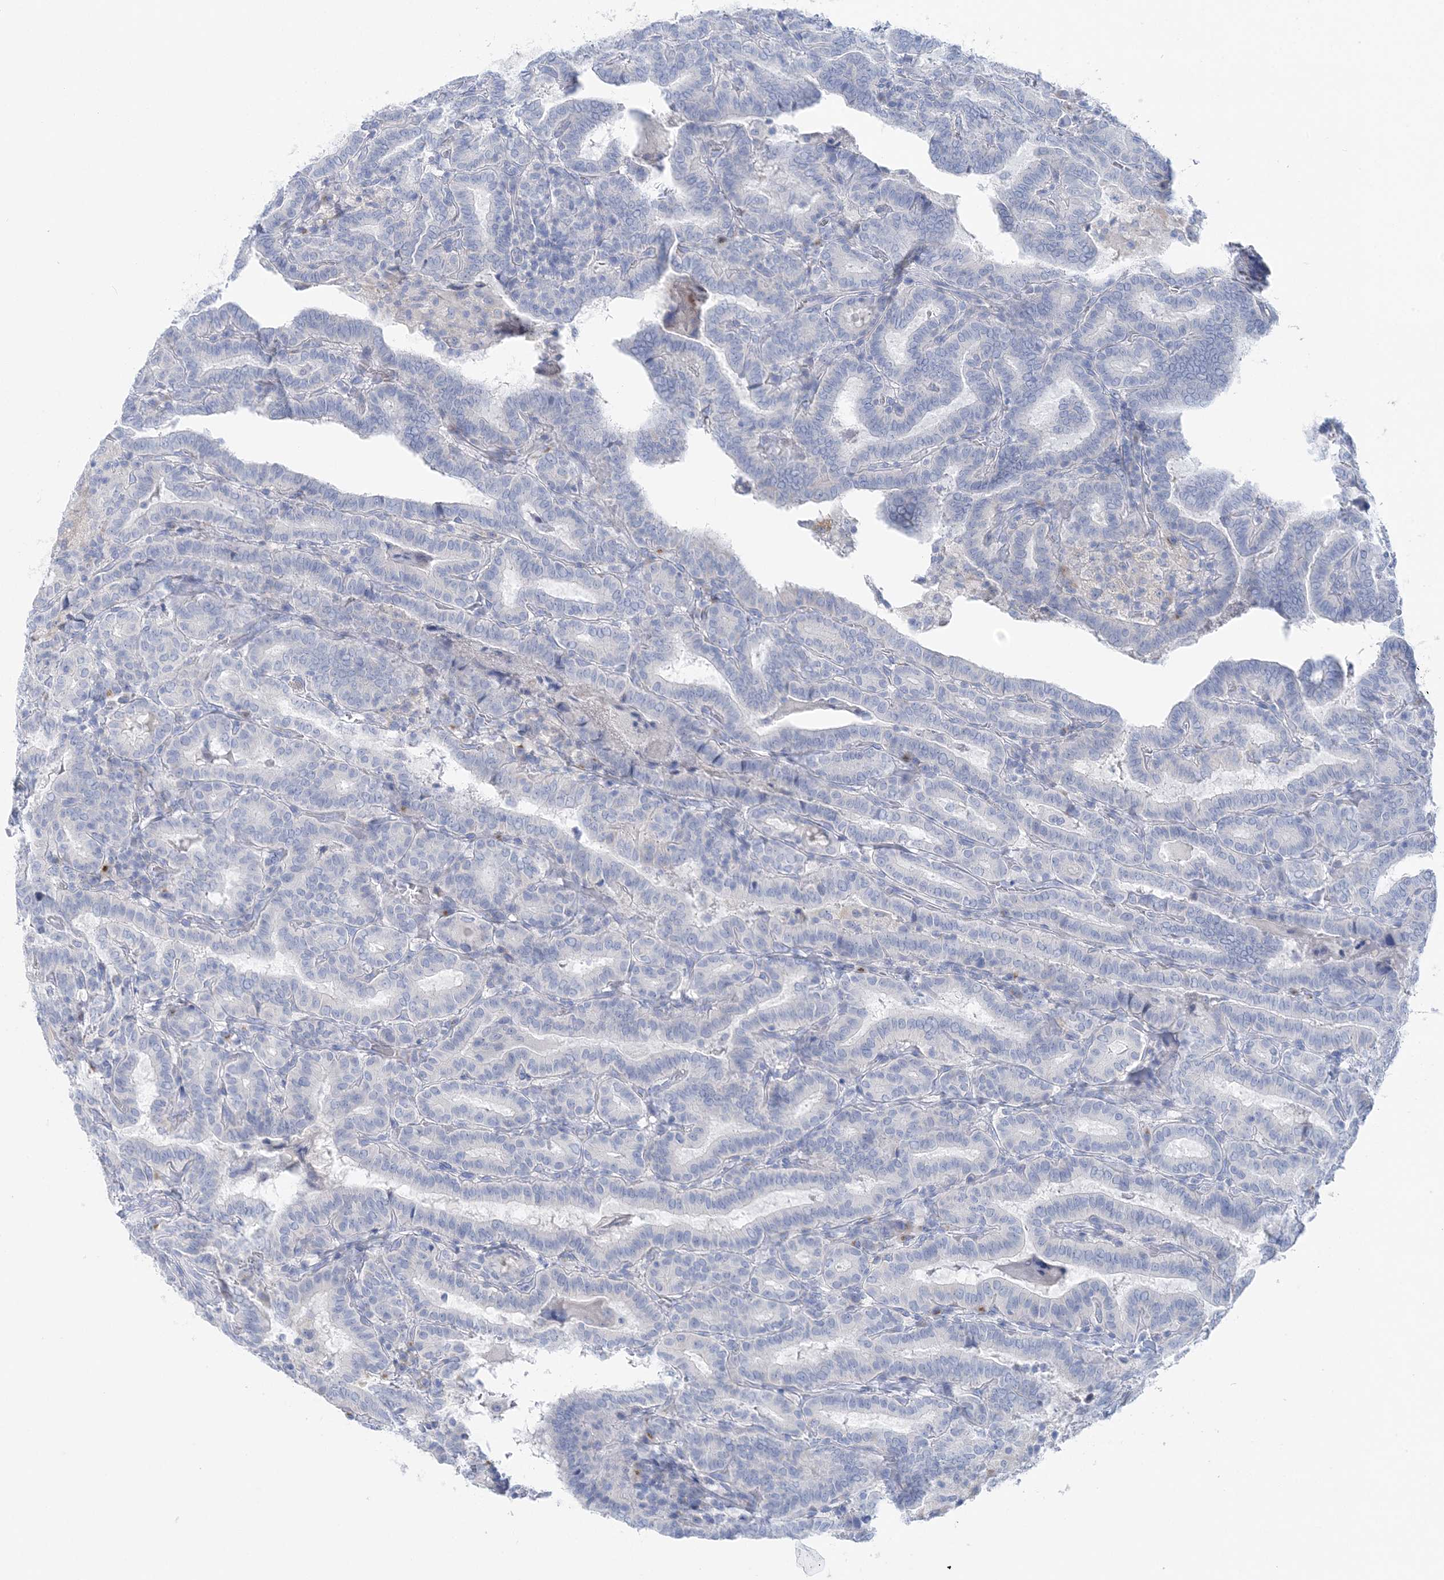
{"staining": {"intensity": "negative", "quantity": "none", "location": "none"}, "tissue": "thyroid cancer", "cell_type": "Tumor cells", "image_type": "cancer", "snomed": [{"axis": "morphology", "description": "Papillary adenocarcinoma, NOS"}, {"axis": "topography", "description": "Thyroid gland"}], "caption": "IHC image of neoplastic tissue: human thyroid cancer (papillary adenocarcinoma) stained with DAB (3,3'-diaminobenzidine) displays no significant protein positivity in tumor cells.", "gene": "SLC5A6", "patient": {"sex": "female", "age": 72}}